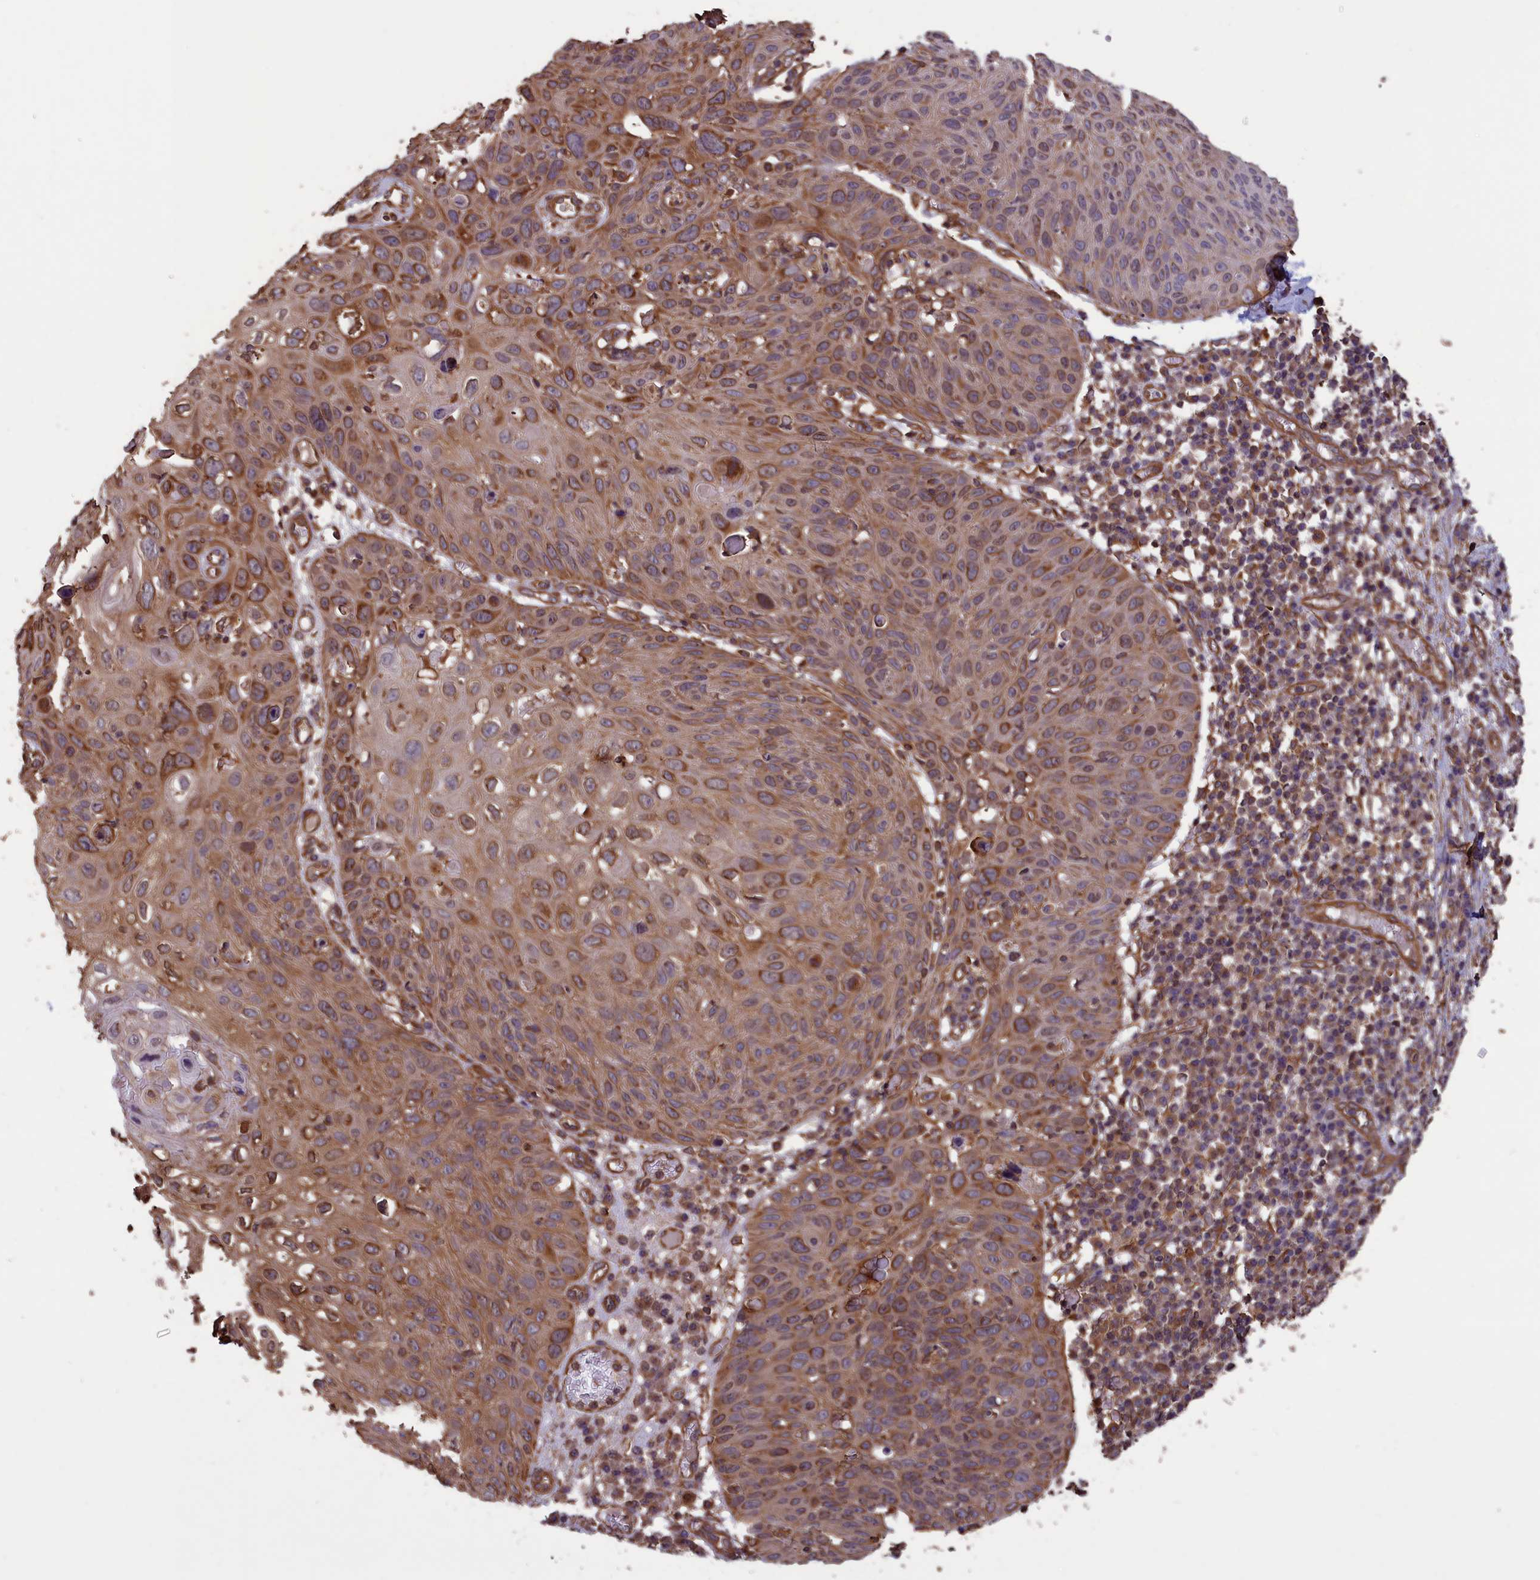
{"staining": {"intensity": "moderate", "quantity": ">75%", "location": "cytoplasmic/membranous"}, "tissue": "skin cancer", "cell_type": "Tumor cells", "image_type": "cancer", "snomed": [{"axis": "morphology", "description": "Squamous cell carcinoma, NOS"}, {"axis": "topography", "description": "Skin"}], "caption": "DAB (3,3'-diaminobenzidine) immunohistochemical staining of human skin cancer (squamous cell carcinoma) displays moderate cytoplasmic/membranous protein positivity in approximately >75% of tumor cells.", "gene": "DAPK3", "patient": {"sex": "female", "age": 90}}